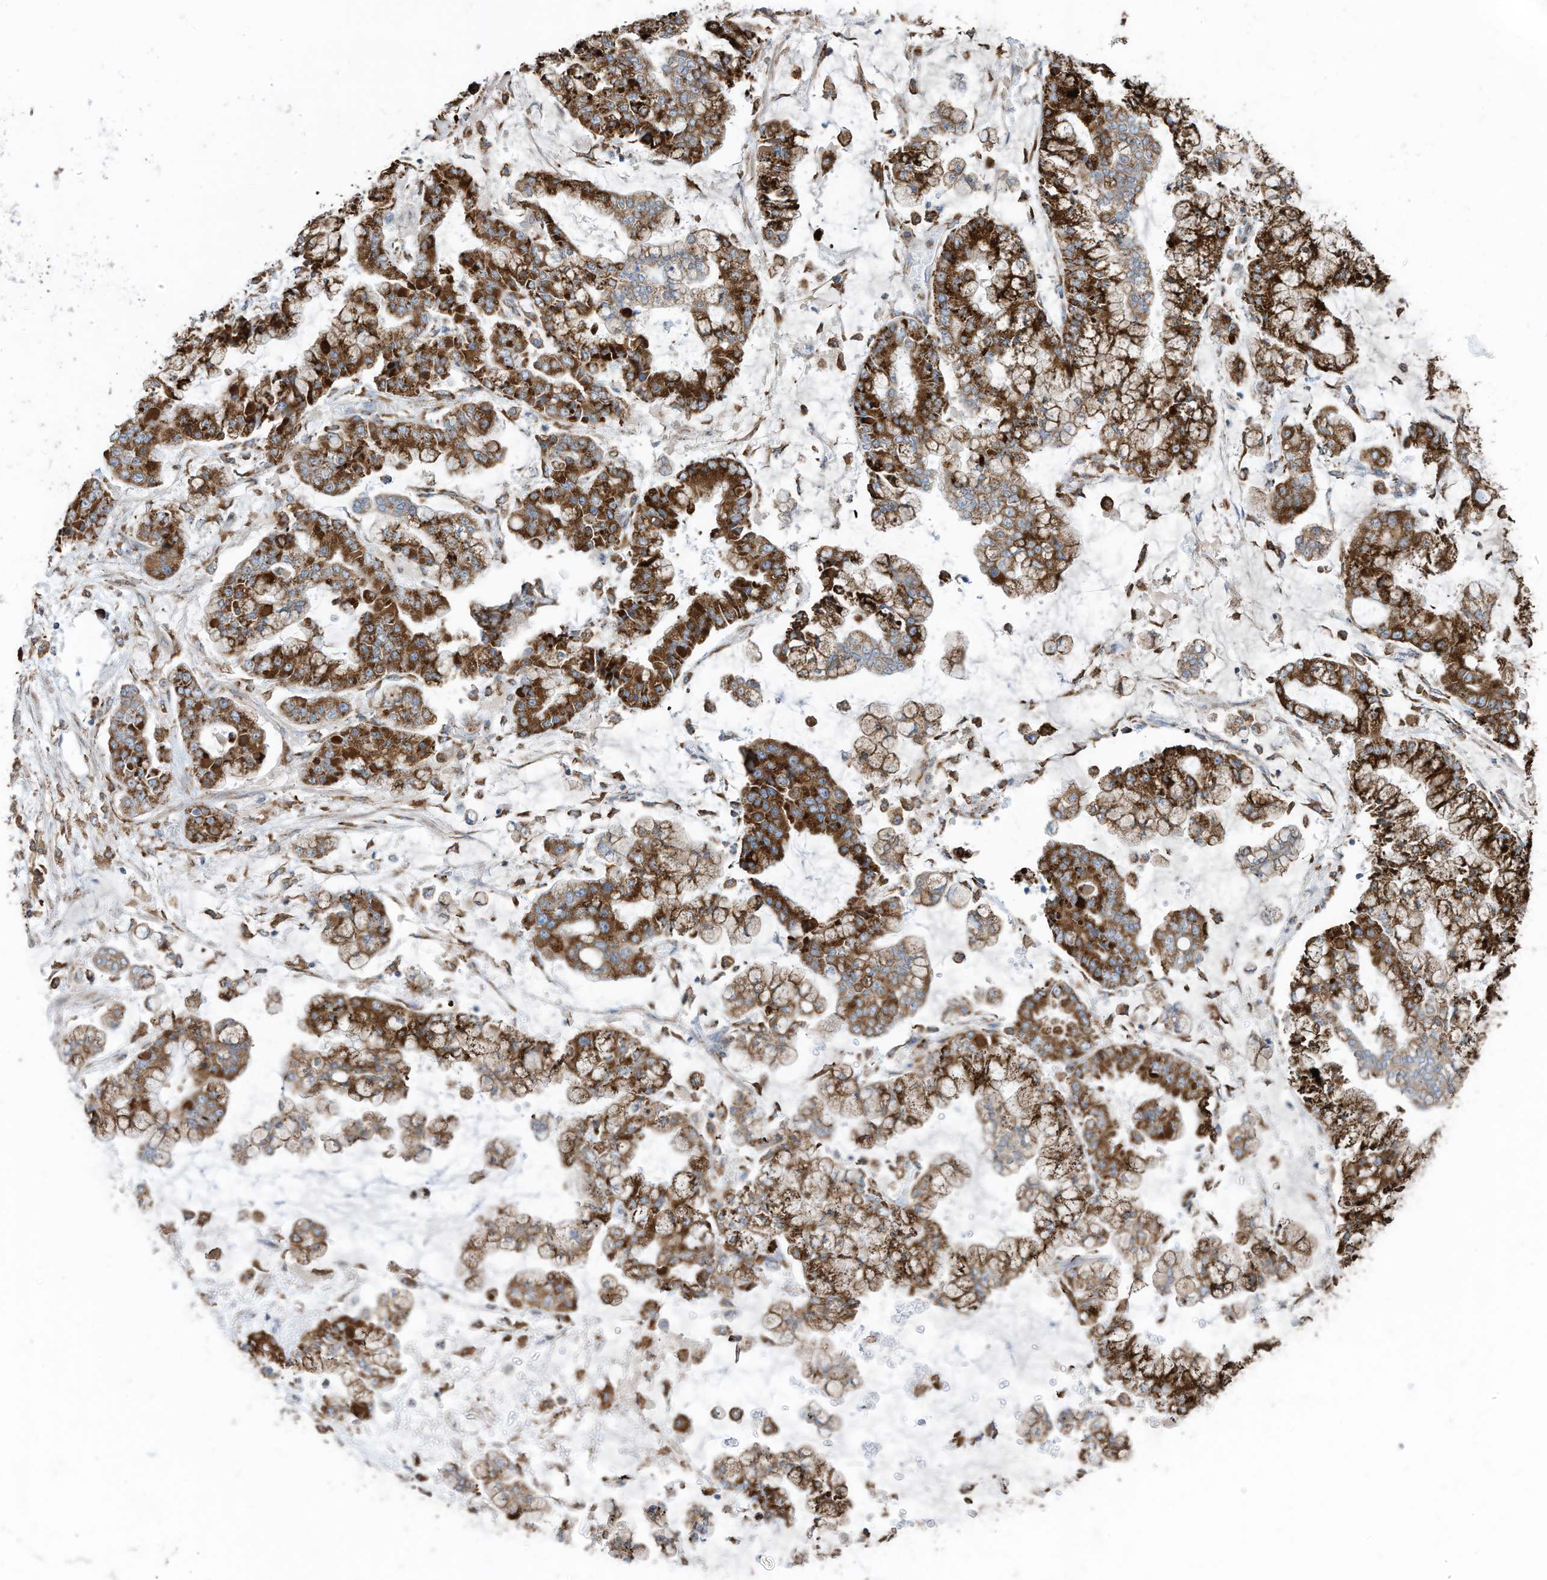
{"staining": {"intensity": "strong", "quantity": ">75%", "location": "cytoplasmic/membranous"}, "tissue": "stomach cancer", "cell_type": "Tumor cells", "image_type": "cancer", "snomed": [{"axis": "morphology", "description": "Normal tissue, NOS"}, {"axis": "morphology", "description": "Adenocarcinoma, NOS"}, {"axis": "topography", "description": "Stomach, upper"}, {"axis": "topography", "description": "Stomach"}], "caption": "Immunohistochemistry (IHC) histopathology image of neoplastic tissue: stomach adenocarcinoma stained using immunohistochemistry (IHC) demonstrates high levels of strong protein expression localized specifically in the cytoplasmic/membranous of tumor cells, appearing as a cytoplasmic/membranous brown color.", "gene": "ZNF354C", "patient": {"sex": "male", "age": 76}}